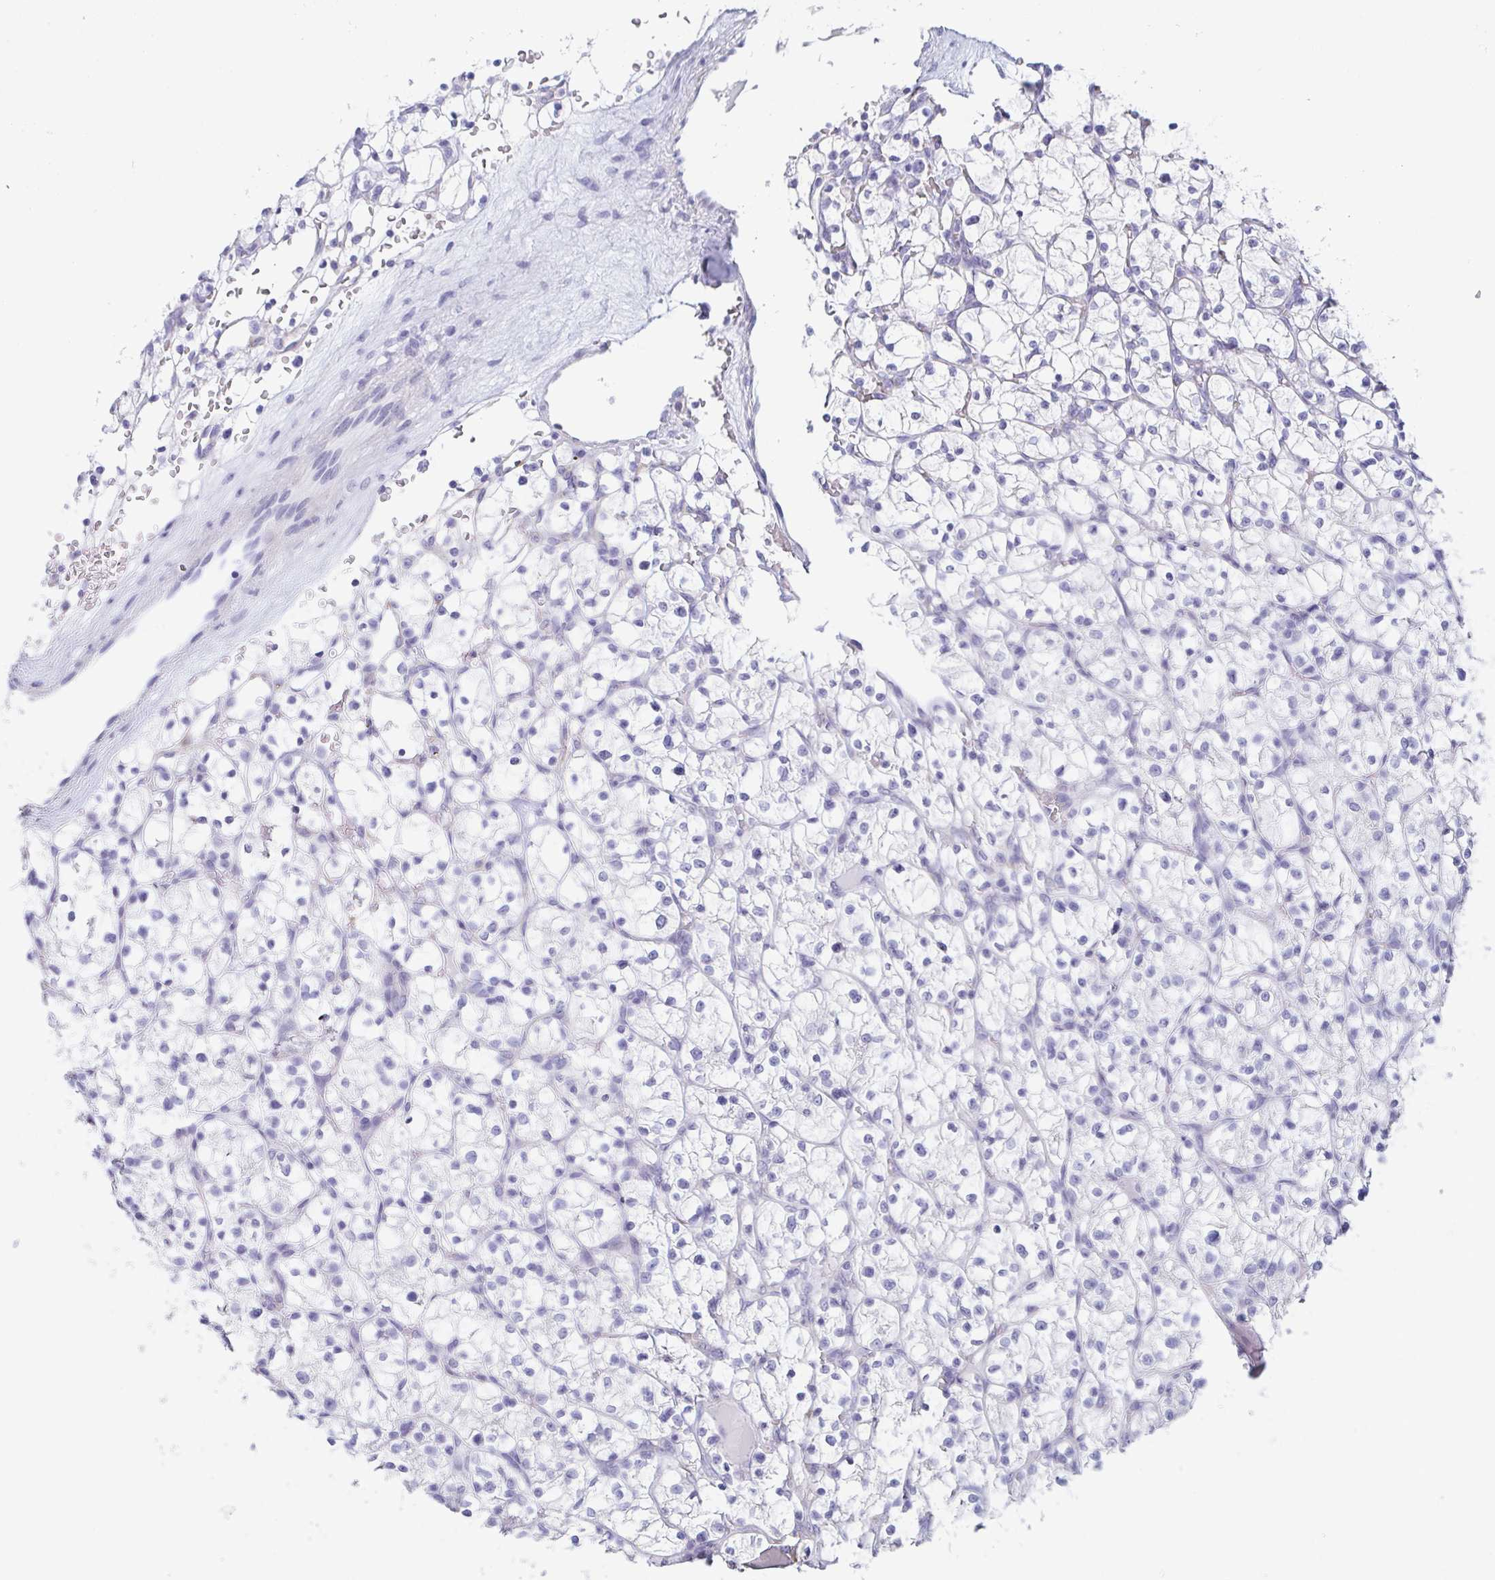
{"staining": {"intensity": "negative", "quantity": "none", "location": "none"}, "tissue": "renal cancer", "cell_type": "Tumor cells", "image_type": "cancer", "snomed": [{"axis": "morphology", "description": "Adenocarcinoma, NOS"}, {"axis": "topography", "description": "Kidney"}], "caption": "Tumor cells show no significant staining in adenocarcinoma (renal).", "gene": "PRR27", "patient": {"sex": "female", "age": 64}}